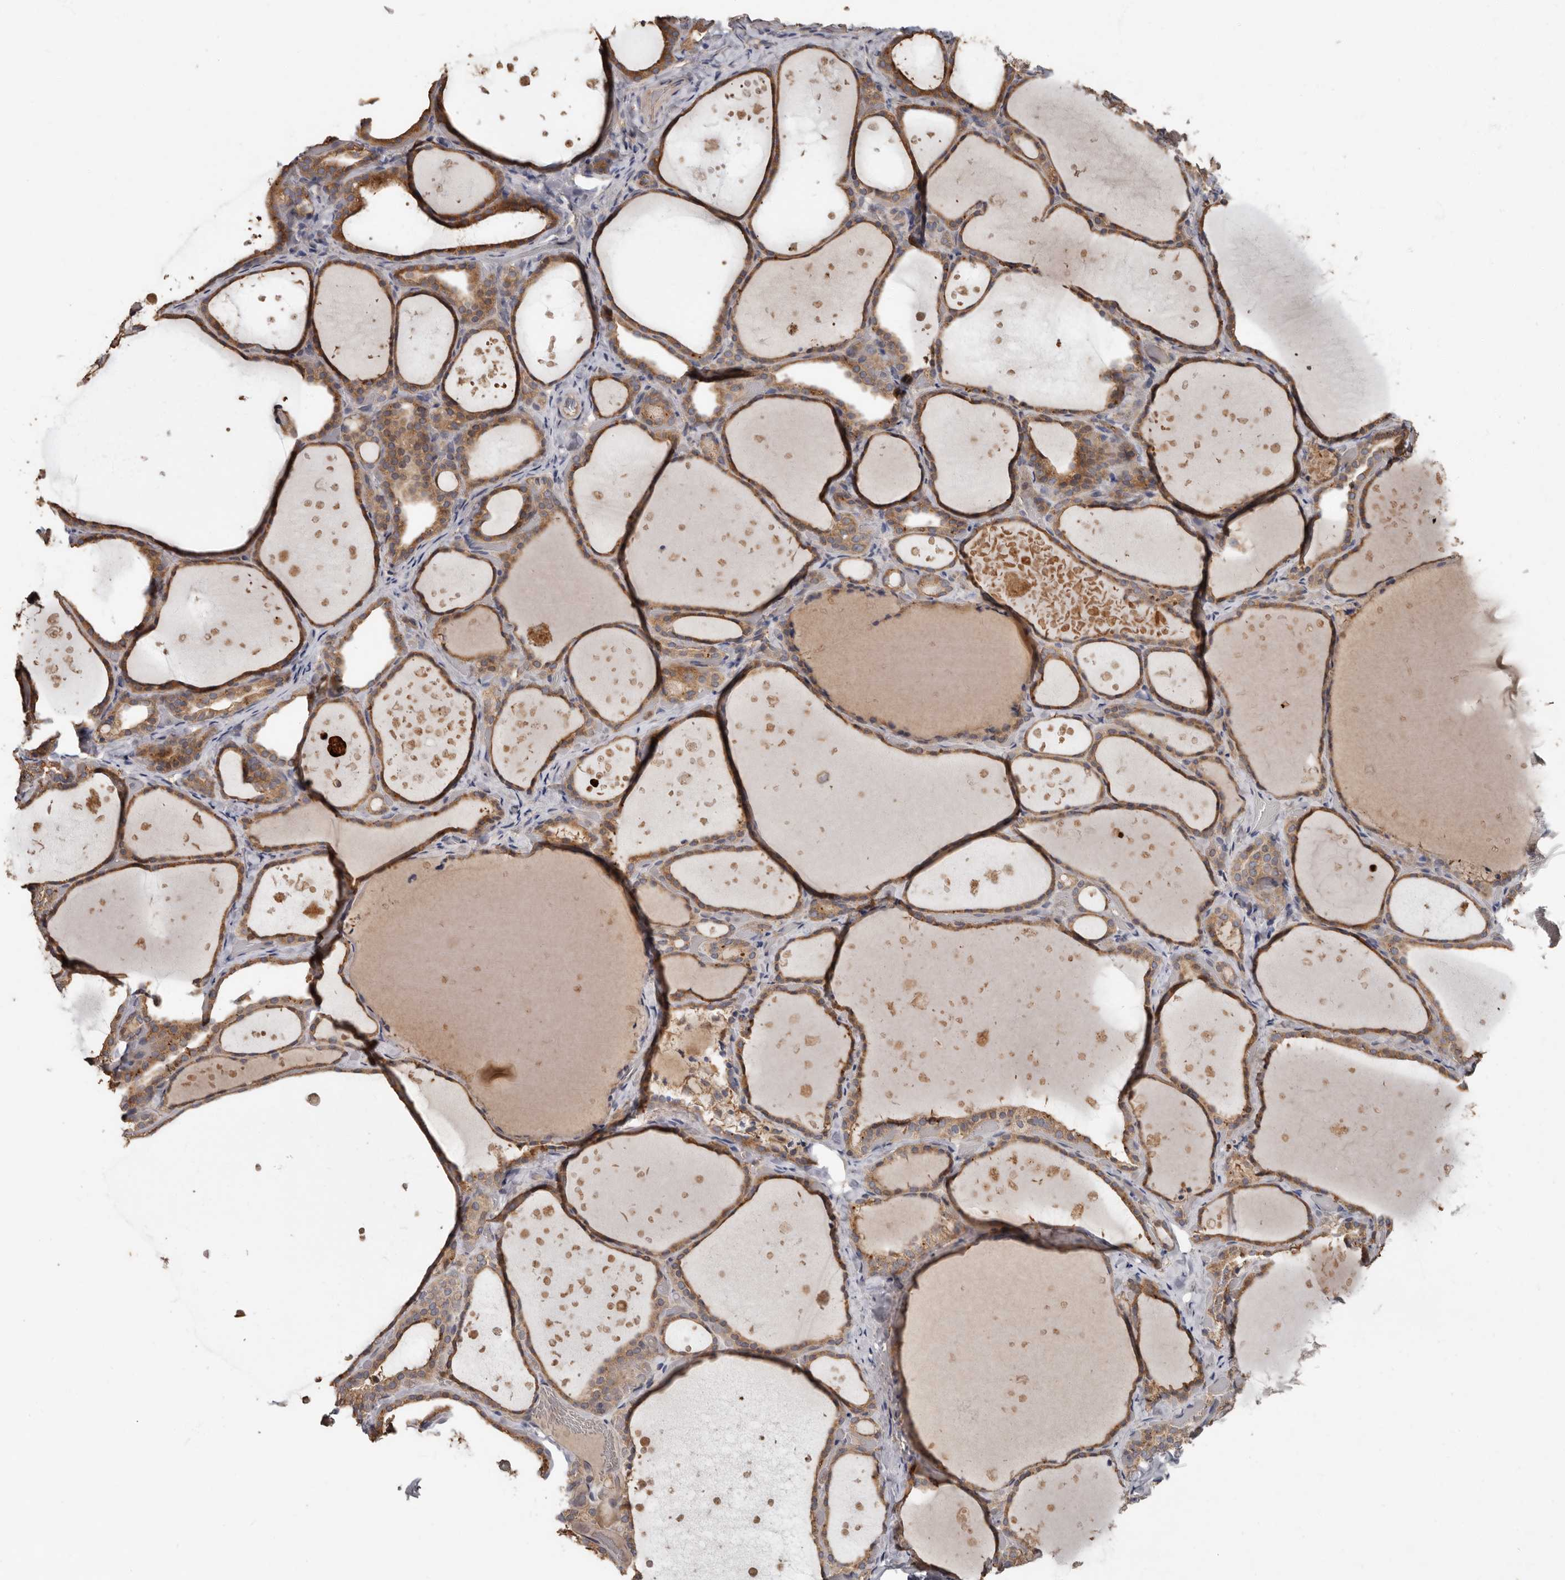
{"staining": {"intensity": "moderate", "quantity": ">75%", "location": "cytoplasmic/membranous"}, "tissue": "thyroid gland", "cell_type": "Glandular cells", "image_type": "normal", "snomed": [{"axis": "morphology", "description": "Normal tissue, NOS"}, {"axis": "topography", "description": "Thyroid gland"}], "caption": "Thyroid gland stained with immunohistochemistry exhibits moderate cytoplasmic/membranous positivity in approximately >75% of glandular cells. (Stains: DAB (3,3'-diaminobenzidine) in brown, nuclei in blue, Microscopy: brightfield microscopy at high magnification).", "gene": "KIF26B", "patient": {"sex": "female", "age": 44}}